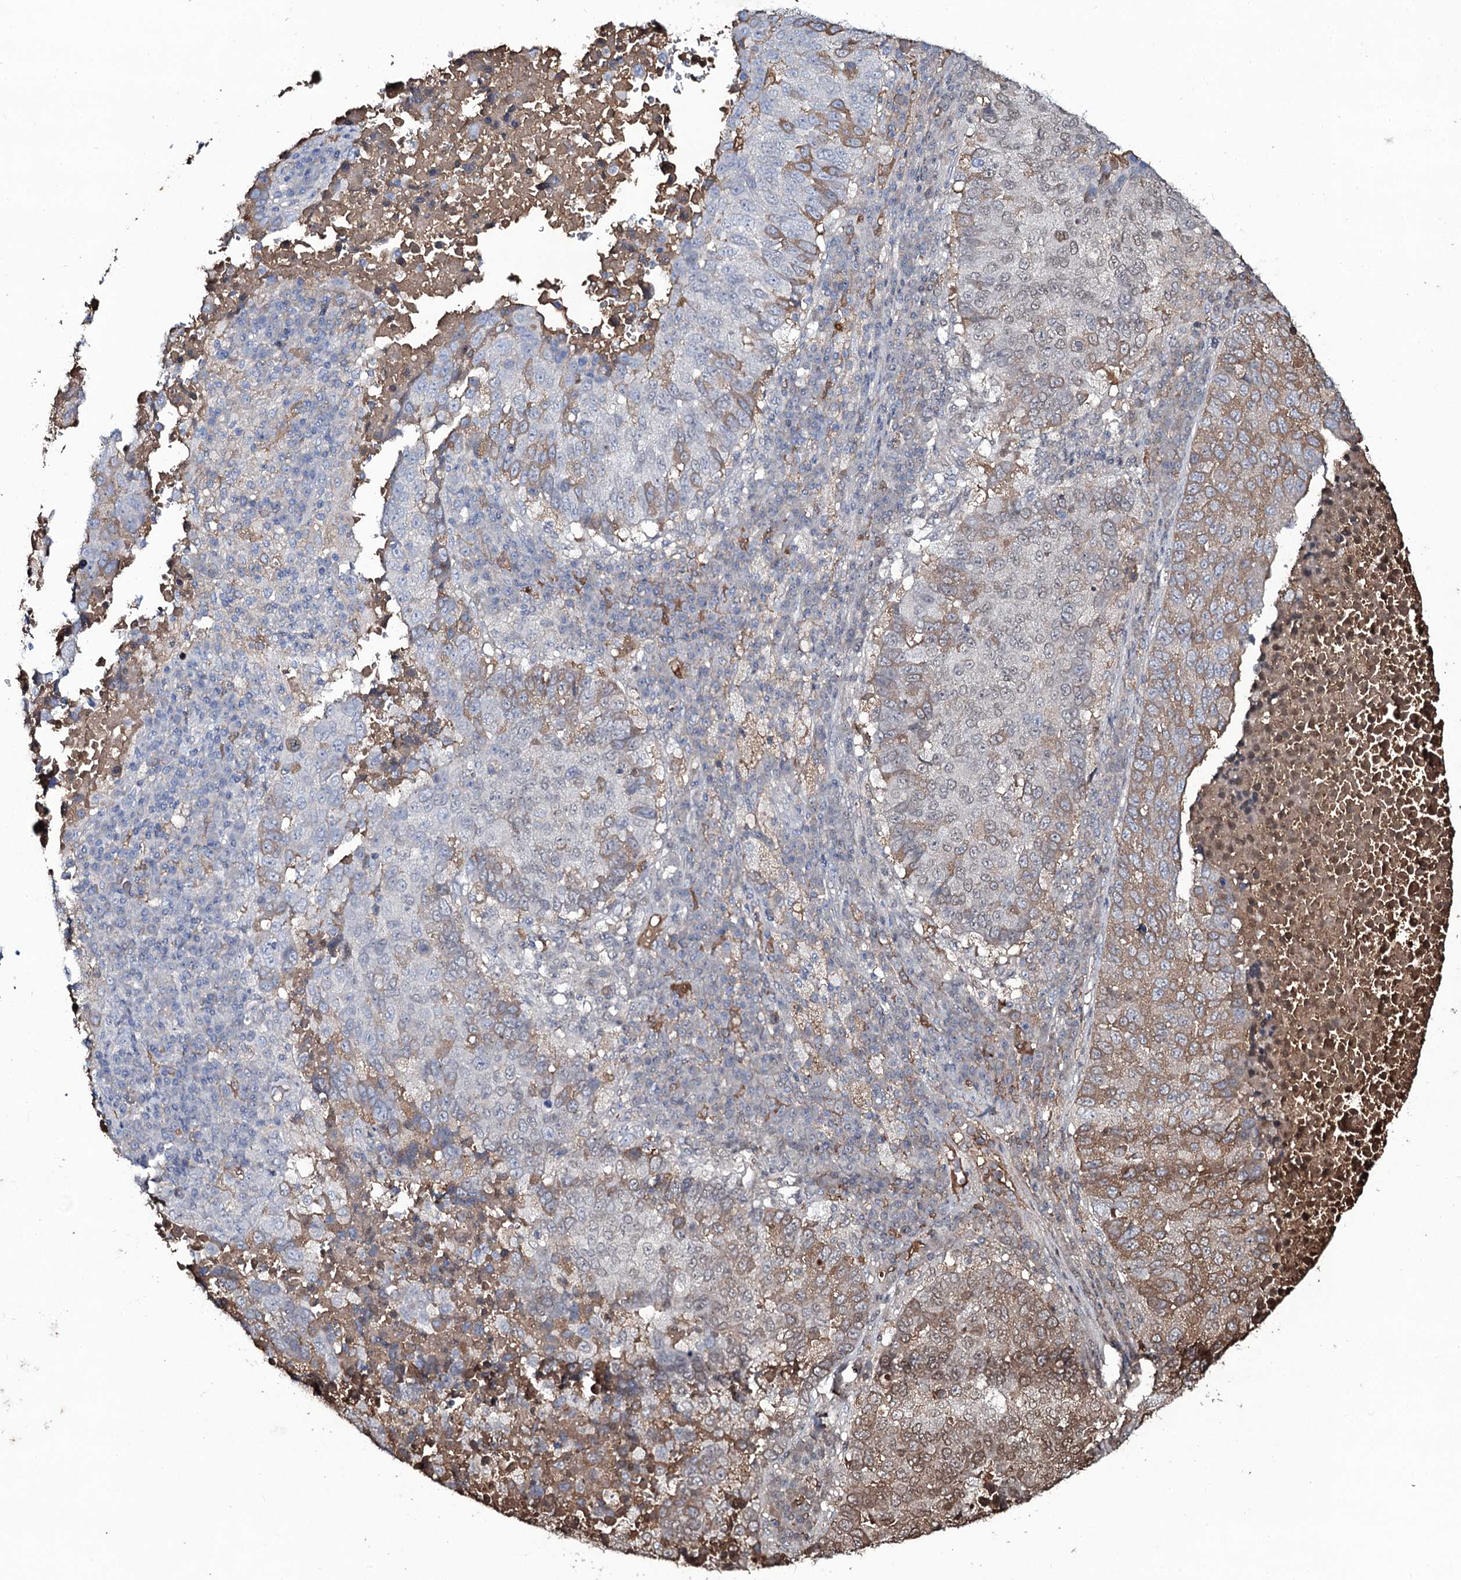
{"staining": {"intensity": "moderate", "quantity": "<25%", "location": "cytoplasmic/membranous"}, "tissue": "lung cancer", "cell_type": "Tumor cells", "image_type": "cancer", "snomed": [{"axis": "morphology", "description": "Squamous cell carcinoma, NOS"}, {"axis": "topography", "description": "Lung"}], "caption": "There is low levels of moderate cytoplasmic/membranous positivity in tumor cells of lung squamous cell carcinoma, as demonstrated by immunohistochemical staining (brown color).", "gene": "EDN1", "patient": {"sex": "male", "age": 73}}